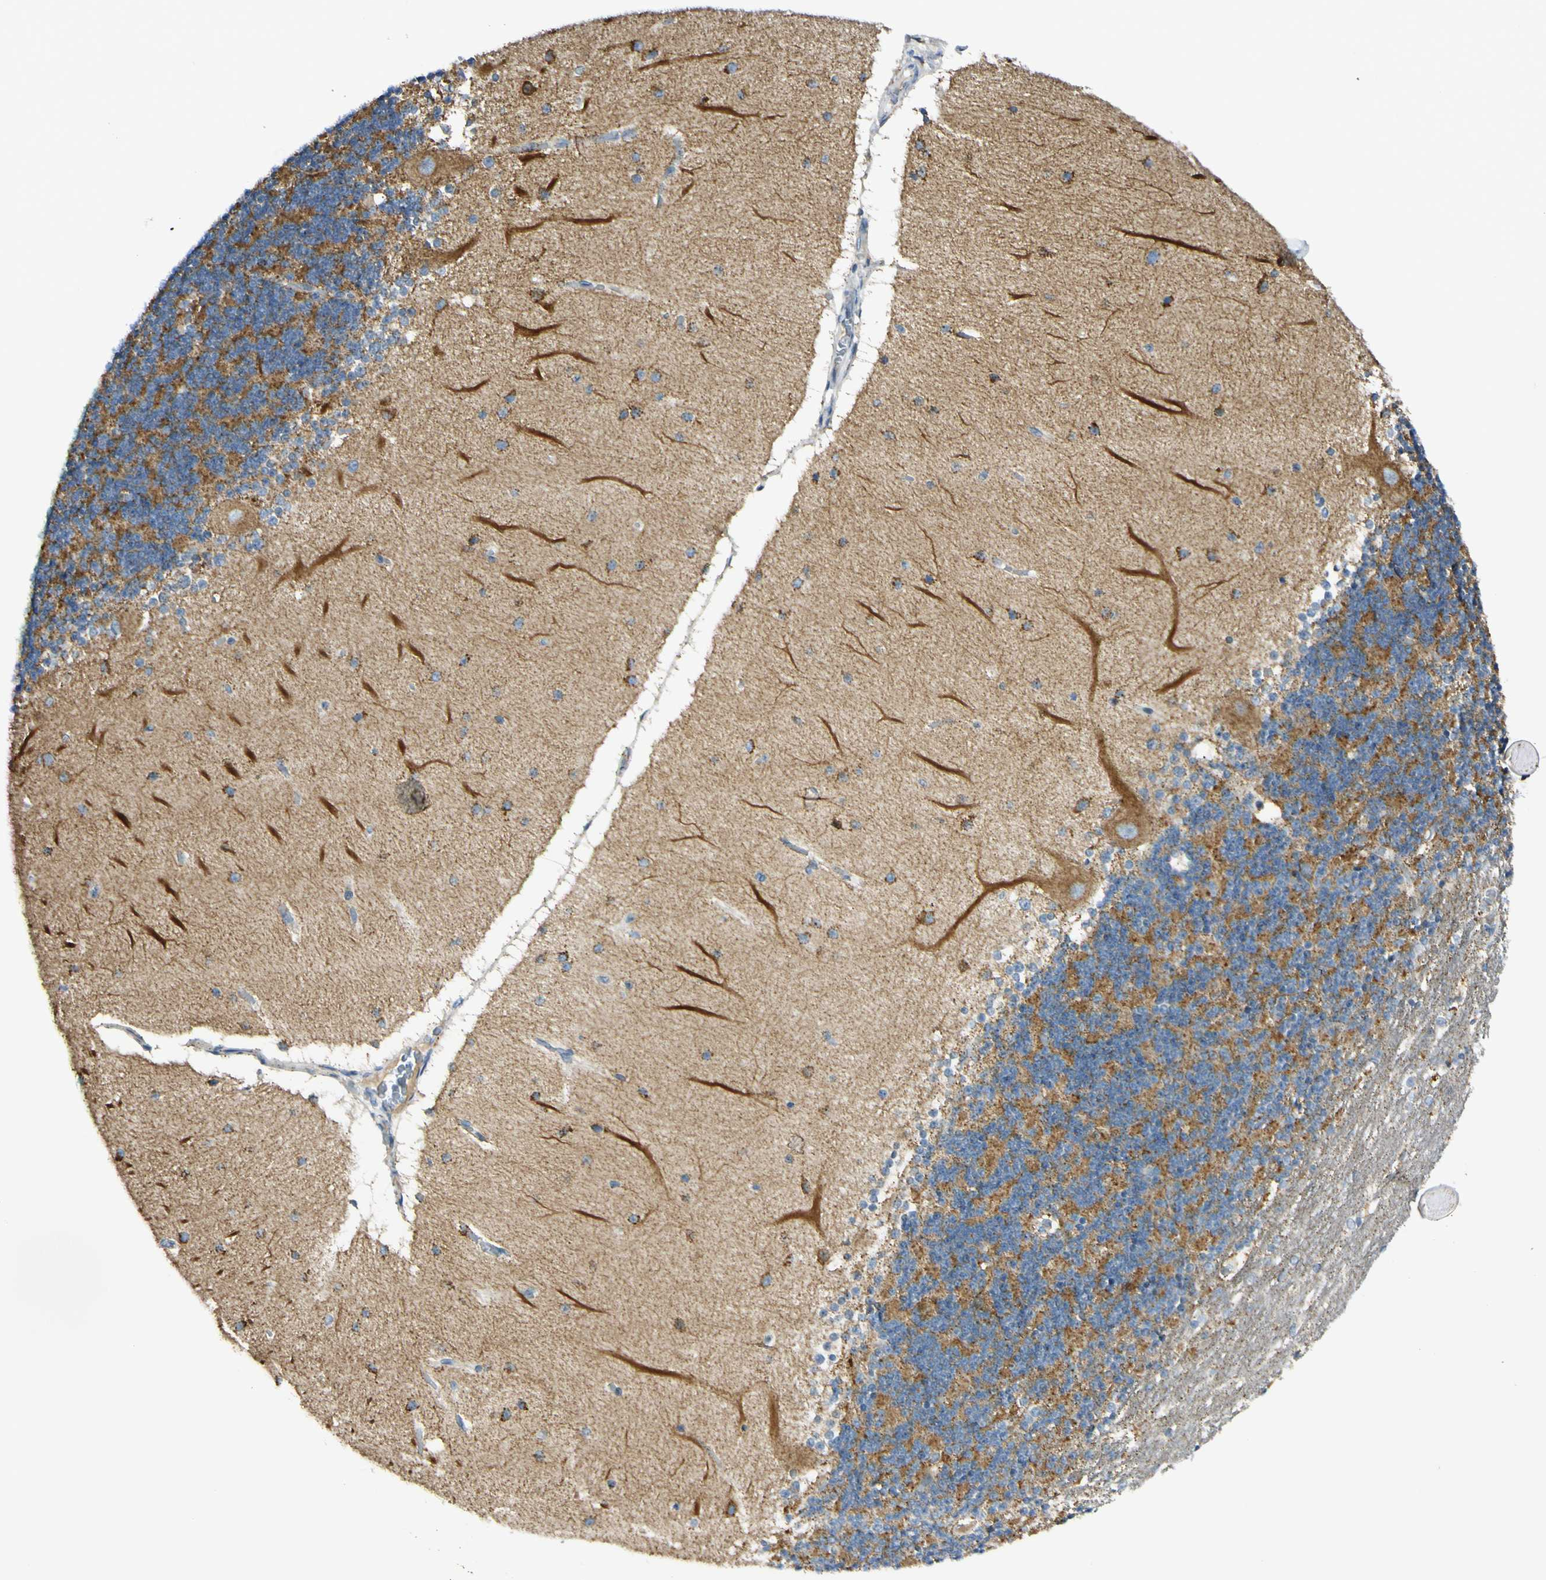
{"staining": {"intensity": "moderate", "quantity": "25%-75%", "location": "cytoplasmic/membranous"}, "tissue": "cerebellum", "cell_type": "Cells in granular layer", "image_type": "normal", "snomed": [{"axis": "morphology", "description": "Normal tissue, NOS"}, {"axis": "topography", "description": "Cerebellum"}], "caption": "Cerebellum stained for a protein (brown) displays moderate cytoplasmic/membranous positive positivity in about 25%-75% of cells in granular layer.", "gene": "GALNT5", "patient": {"sex": "female", "age": 54}}